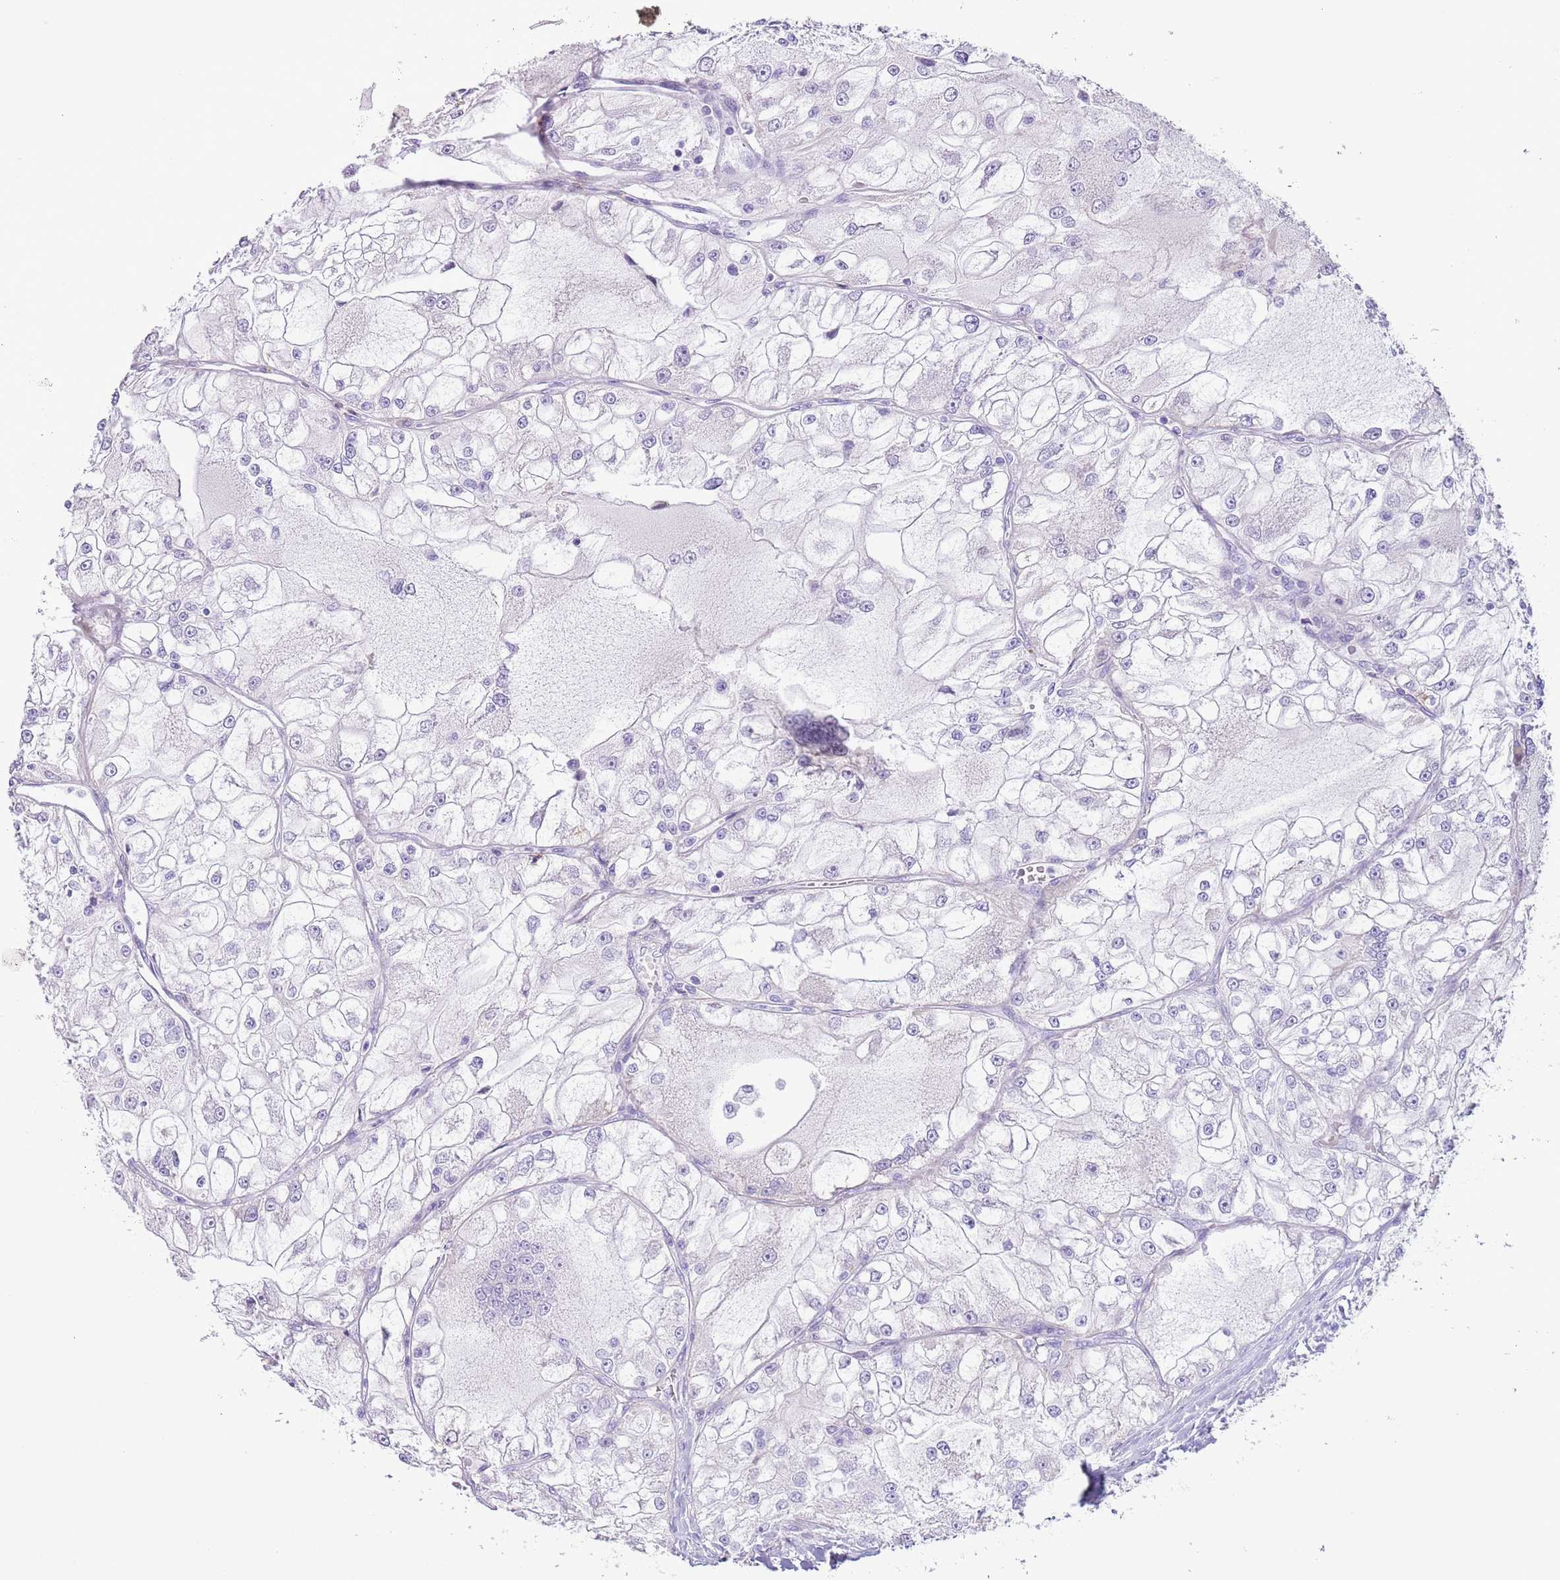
{"staining": {"intensity": "negative", "quantity": "none", "location": "none"}, "tissue": "renal cancer", "cell_type": "Tumor cells", "image_type": "cancer", "snomed": [{"axis": "morphology", "description": "Adenocarcinoma, NOS"}, {"axis": "topography", "description": "Kidney"}], "caption": "IHC of renal adenocarcinoma shows no positivity in tumor cells.", "gene": "SLC7A14", "patient": {"sex": "female", "age": 72}}